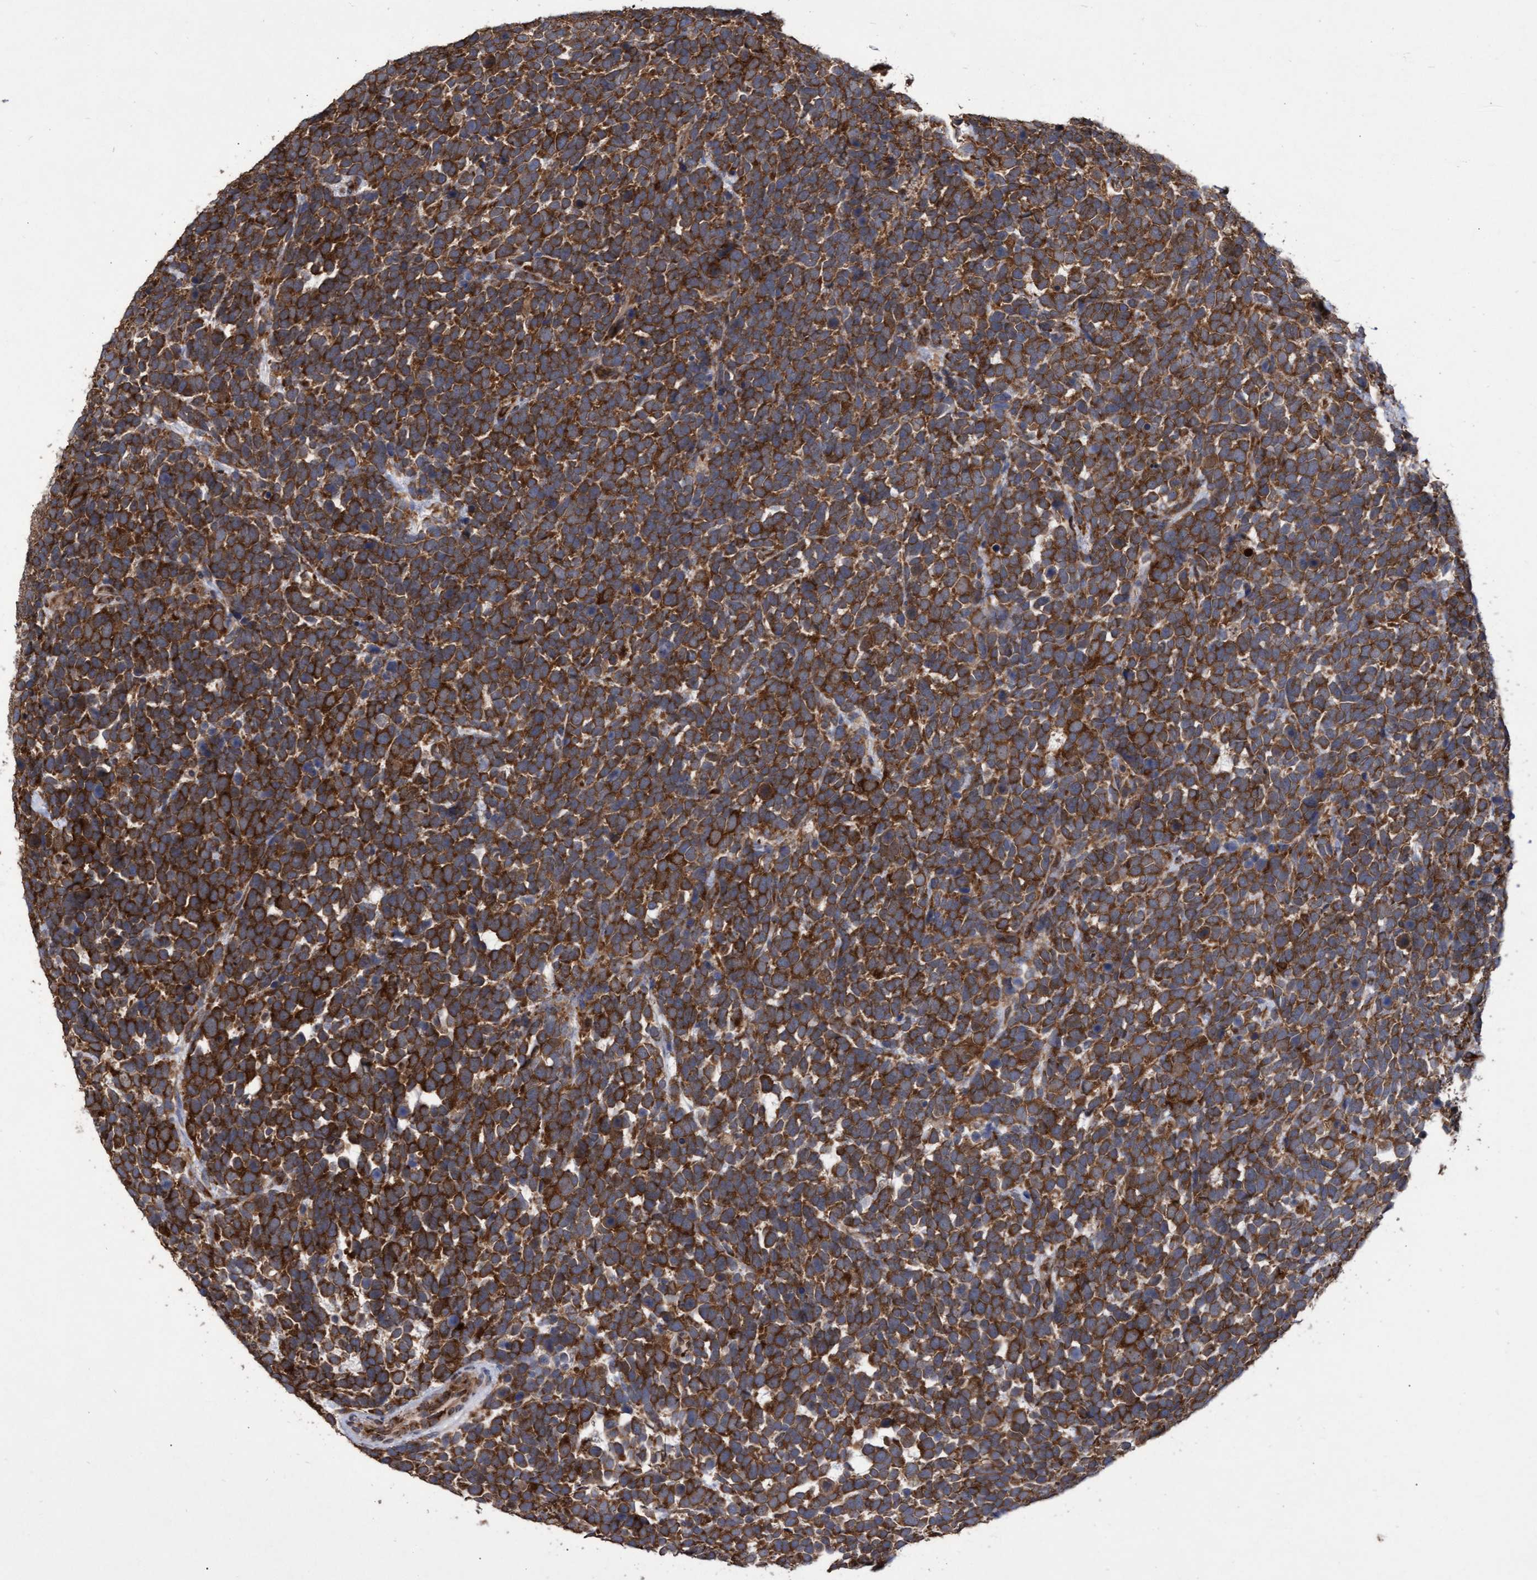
{"staining": {"intensity": "strong", "quantity": ">75%", "location": "cytoplasmic/membranous"}, "tissue": "urothelial cancer", "cell_type": "Tumor cells", "image_type": "cancer", "snomed": [{"axis": "morphology", "description": "Urothelial carcinoma, High grade"}, {"axis": "topography", "description": "Urinary bladder"}], "caption": "Brown immunohistochemical staining in human urothelial cancer displays strong cytoplasmic/membranous staining in approximately >75% of tumor cells.", "gene": "ABCF2", "patient": {"sex": "female", "age": 82}}